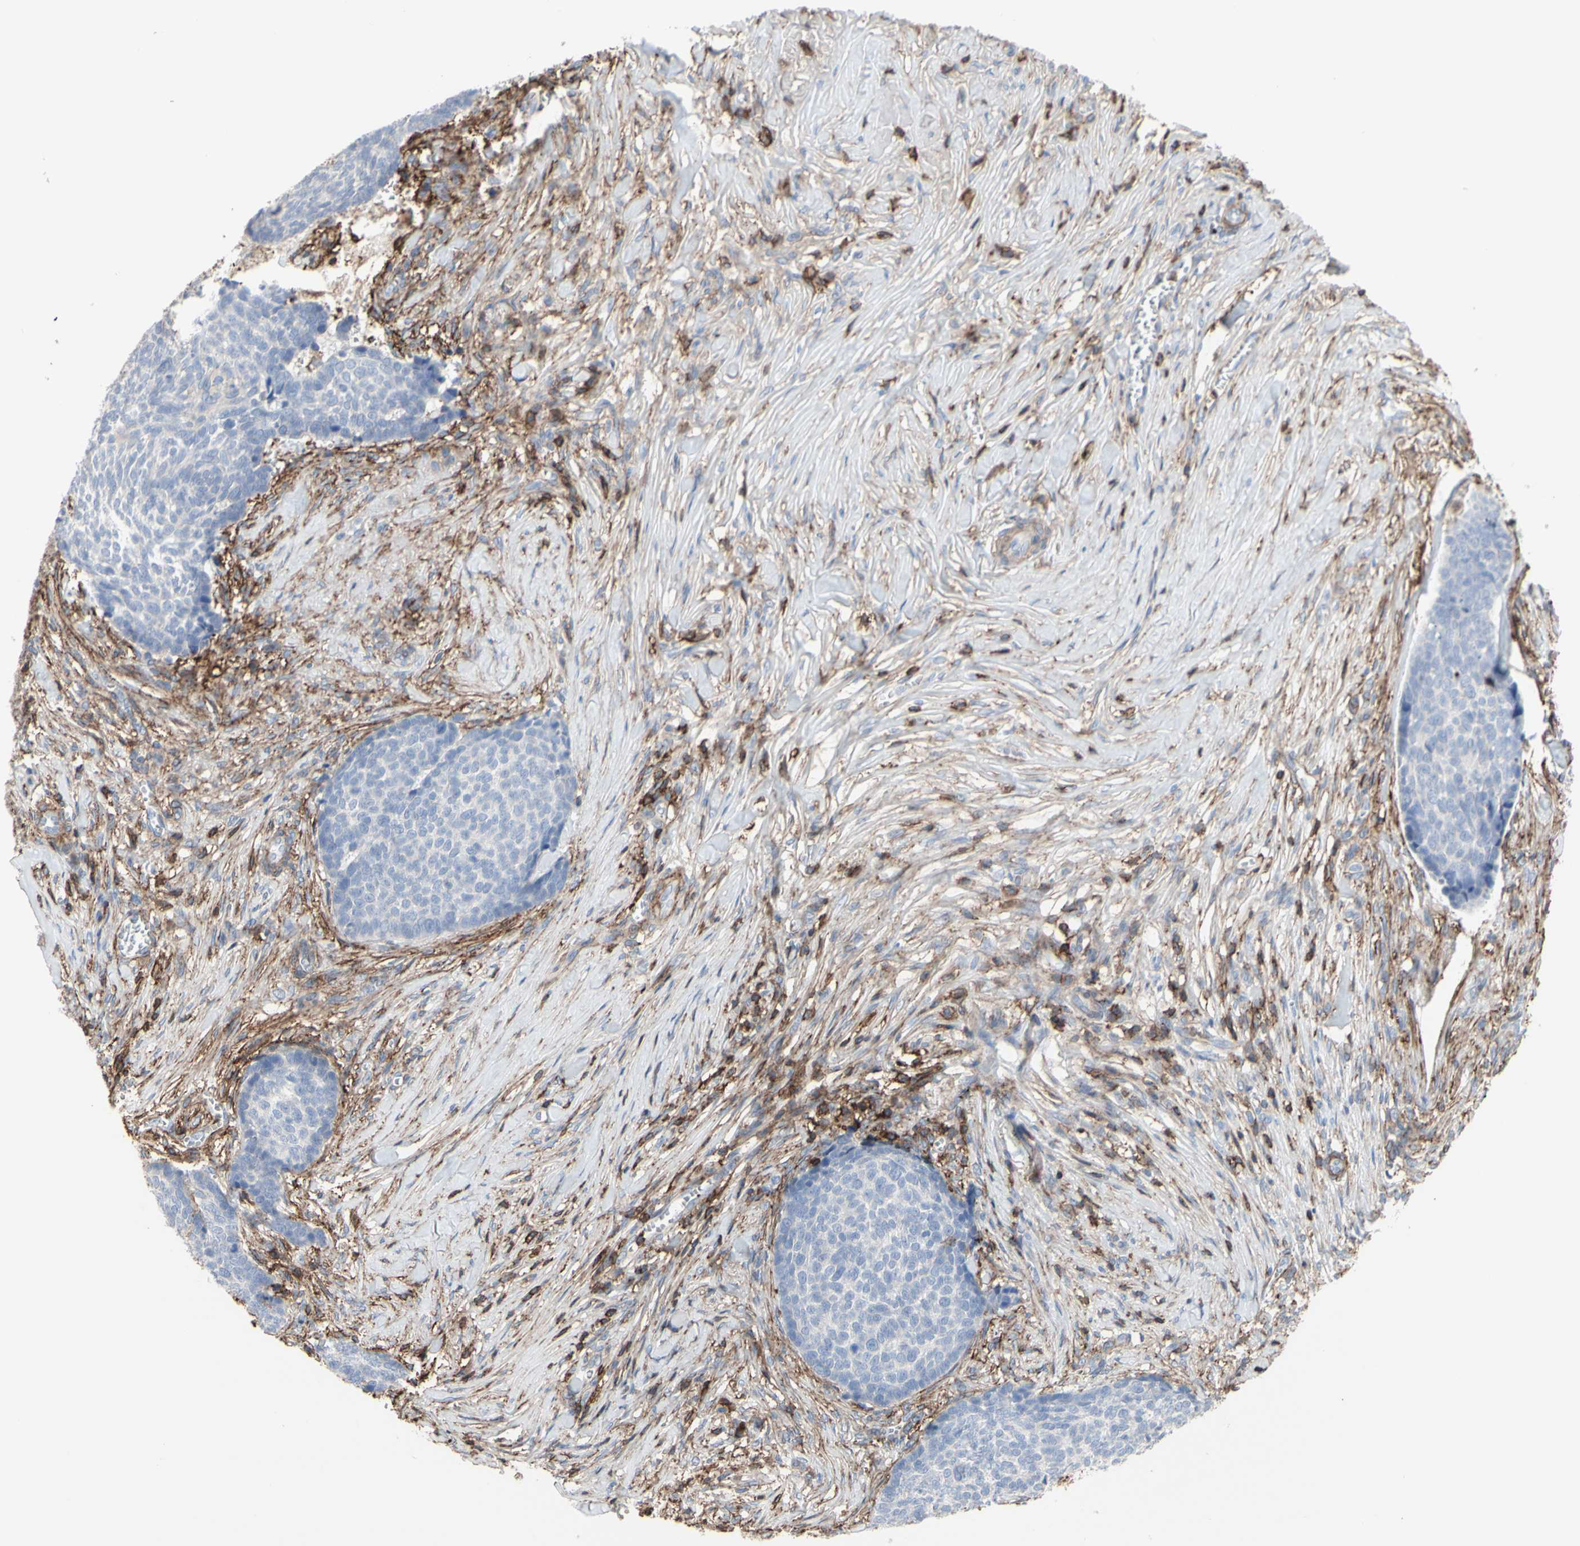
{"staining": {"intensity": "negative", "quantity": "none", "location": "none"}, "tissue": "skin cancer", "cell_type": "Tumor cells", "image_type": "cancer", "snomed": [{"axis": "morphology", "description": "Basal cell carcinoma"}, {"axis": "topography", "description": "Skin"}], "caption": "Tumor cells are negative for brown protein staining in skin basal cell carcinoma. The staining was performed using DAB to visualize the protein expression in brown, while the nuclei were stained in blue with hematoxylin (Magnification: 20x).", "gene": "ANXA6", "patient": {"sex": "male", "age": 84}}